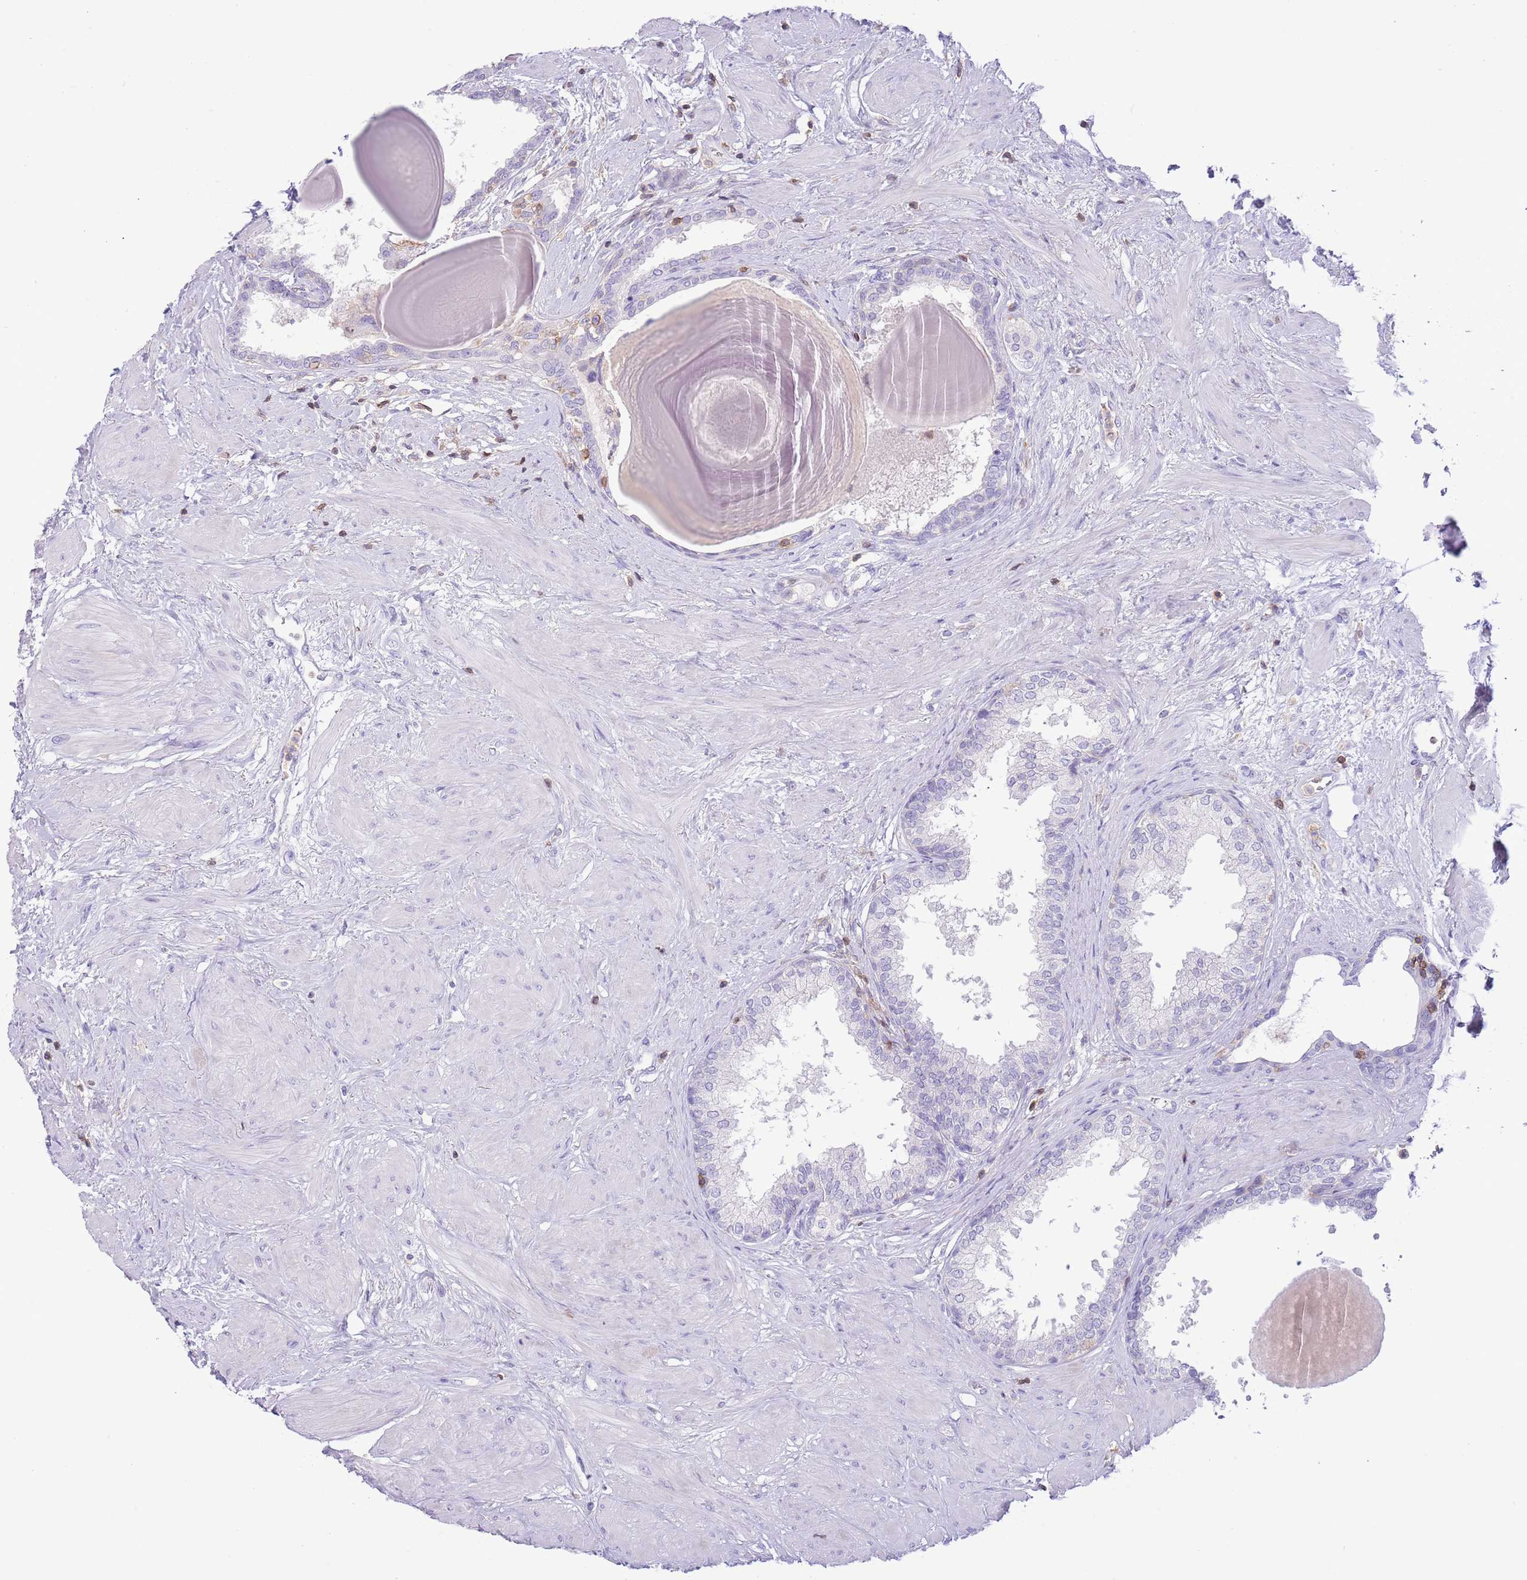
{"staining": {"intensity": "negative", "quantity": "none", "location": "none"}, "tissue": "prostate", "cell_type": "Glandular cells", "image_type": "normal", "snomed": [{"axis": "morphology", "description": "Normal tissue, NOS"}, {"axis": "topography", "description": "Prostate"}], "caption": "Glandular cells show no significant expression in unremarkable prostate. Brightfield microscopy of IHC stained with DAB (brown) and hematoxylin (blue), captured at high magnification.", "gene": "OR4Q3", "patient": {"sex": "male", "age": 48}}